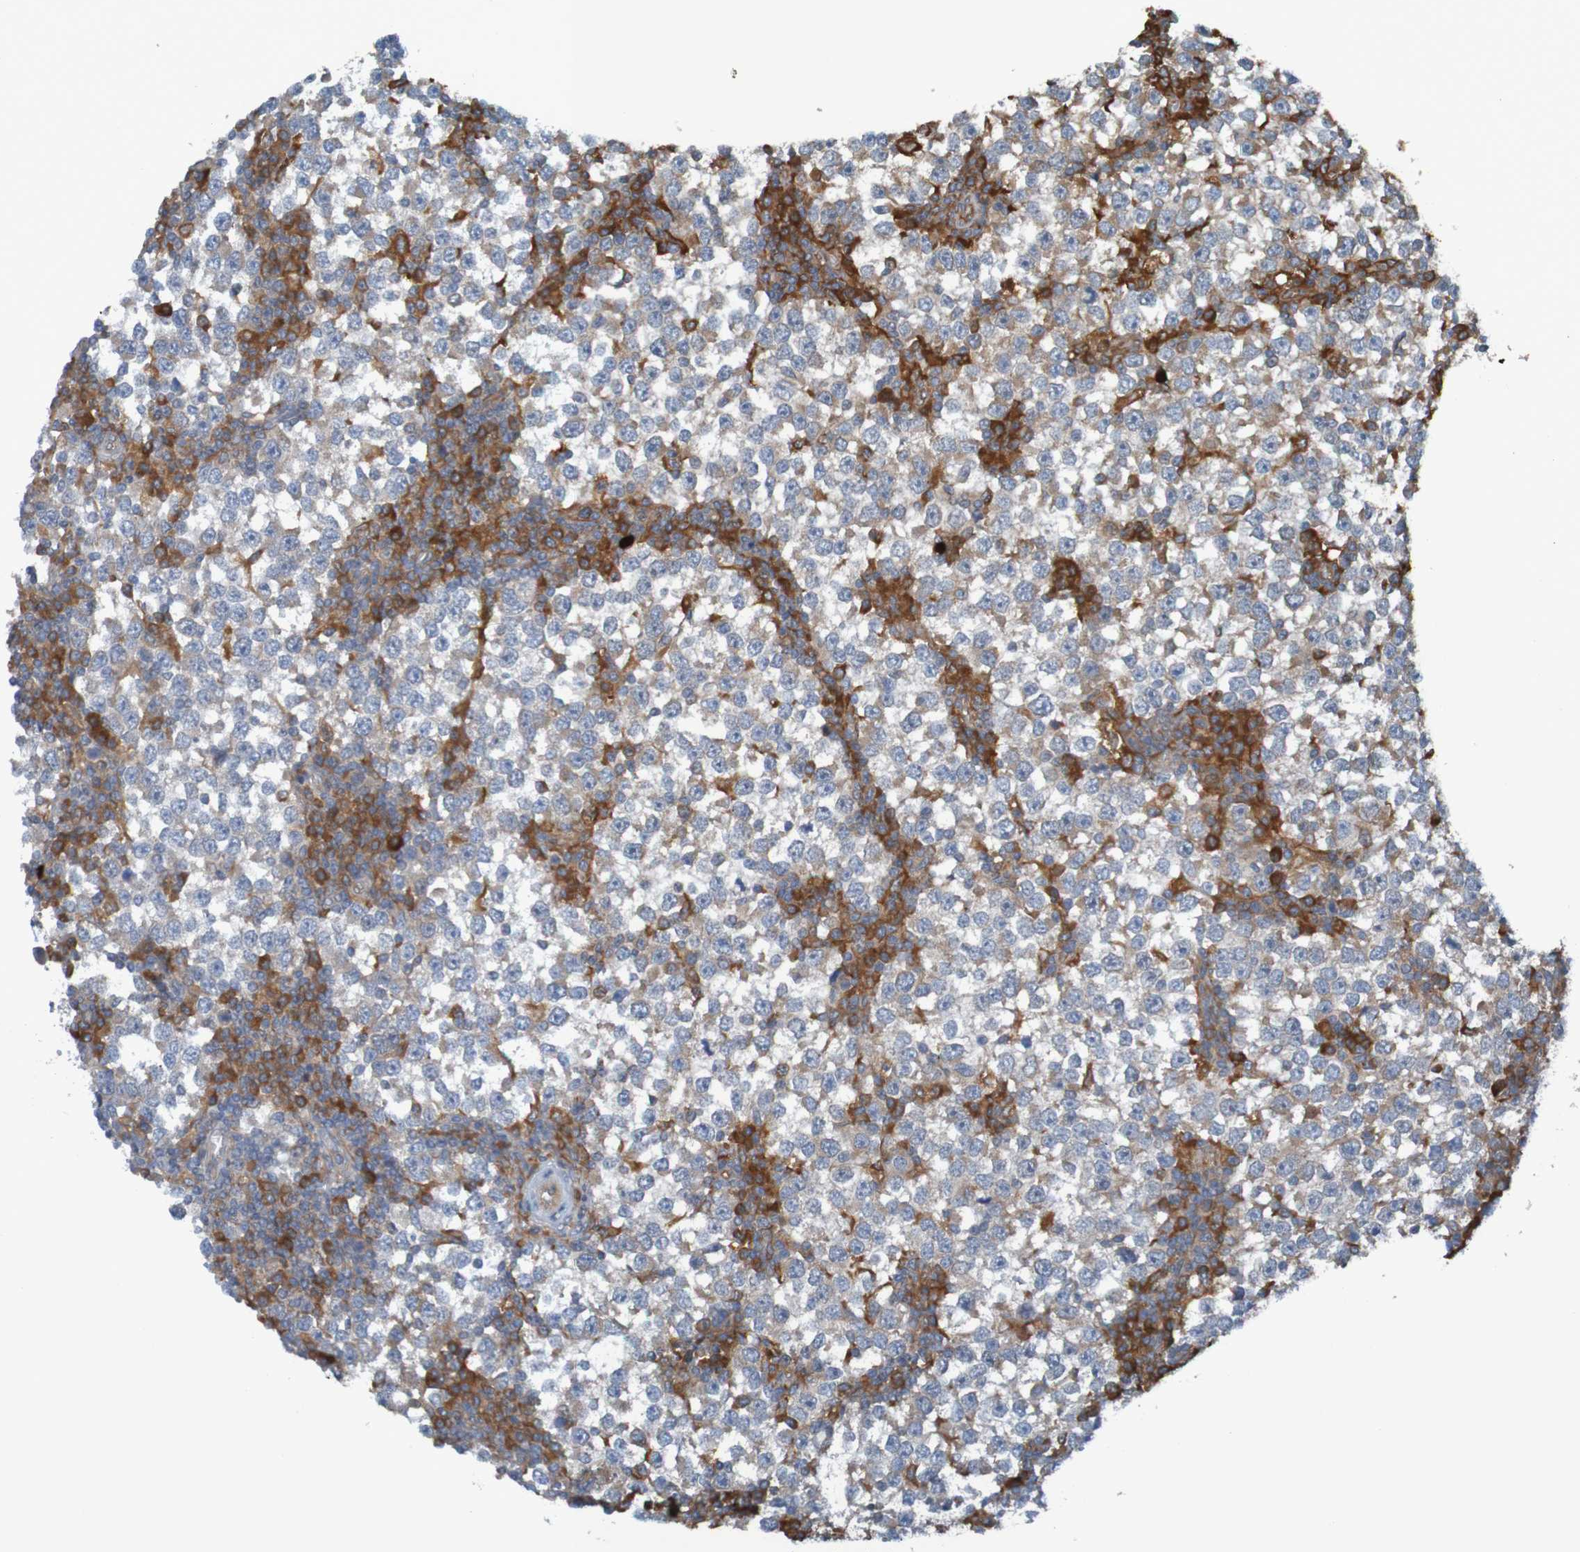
{"staining": {"intensity": "moderate", "quantity": "25%-75%", "location": "cytoplasmic/membranous"}, "tissue": "testis cancer", "cell_type": "Tumor cells", "image_type": "cancer", "snomed": [{"axis": "morphology", "description": "Seminoma, NOS"}, {"axis": "topography", "description": "Testis"}], "caption": "Immunohistochemistry micrograph of human seminoma (testis) stained for a protein (brown), which reveals medium levels of moderate cytoplasmic/membranous staining in about 25%-75% of tumor cells.", "gene": "DNAJC4", "patient": {"sex": "male", "age": 65}}